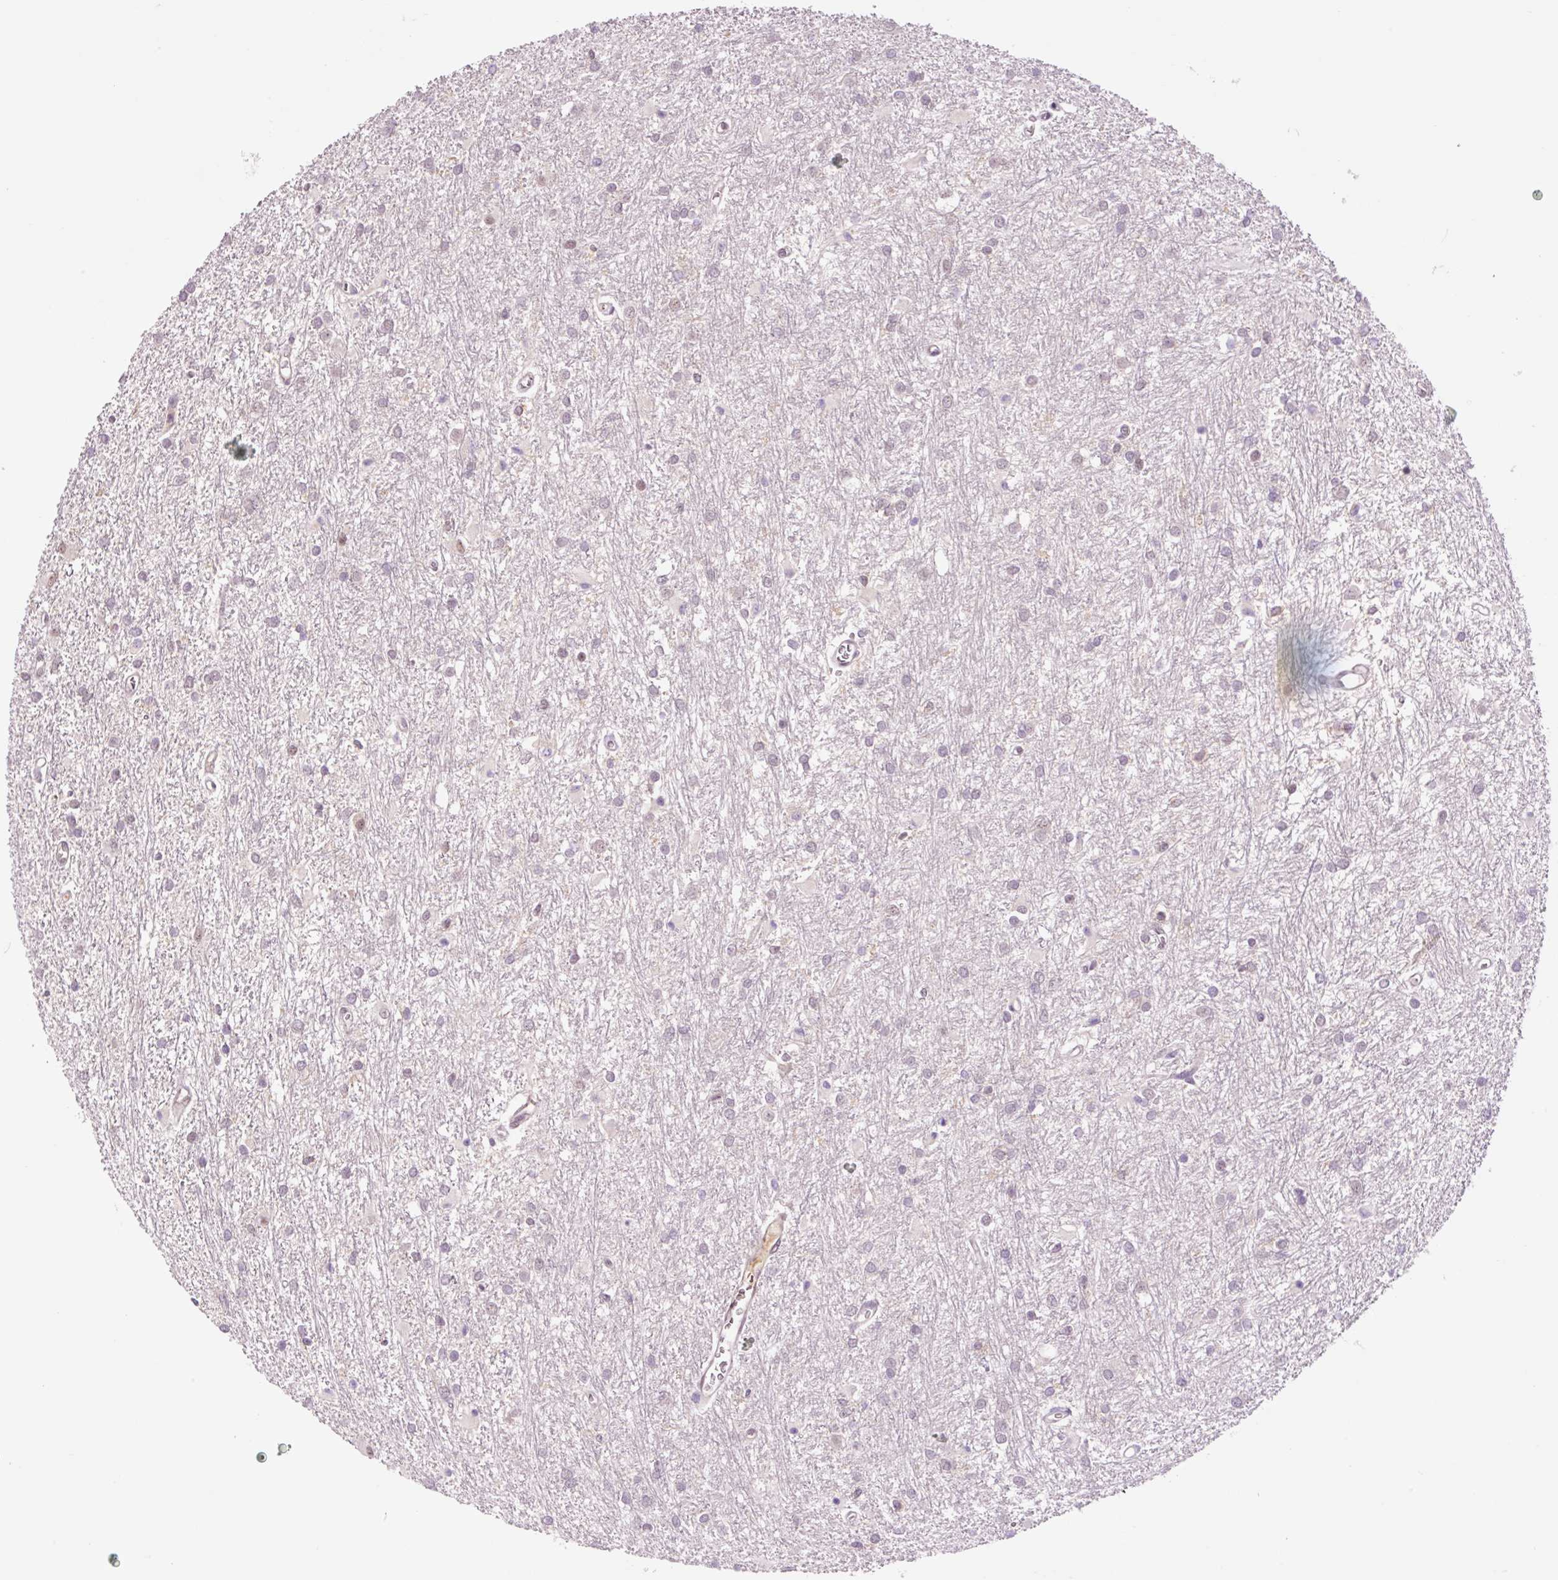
{"staining": {"intensity": "negative", "quantity": "none", "location": "none"}, "tissue": "glioma", "cell_type": "Tumor cells", "image_type": "cancer", "snomed": [{"axis": "morphology", "description": "Glioma, malignant, High grade"}, {"axis": "topography", "description": "Brain"}], "caption": "A histopathology image of glioma stained for a protein displays no brown staining in tumor cells.", "gene": "DPPA4", "patient": {"sex": "female", "age": 50}}